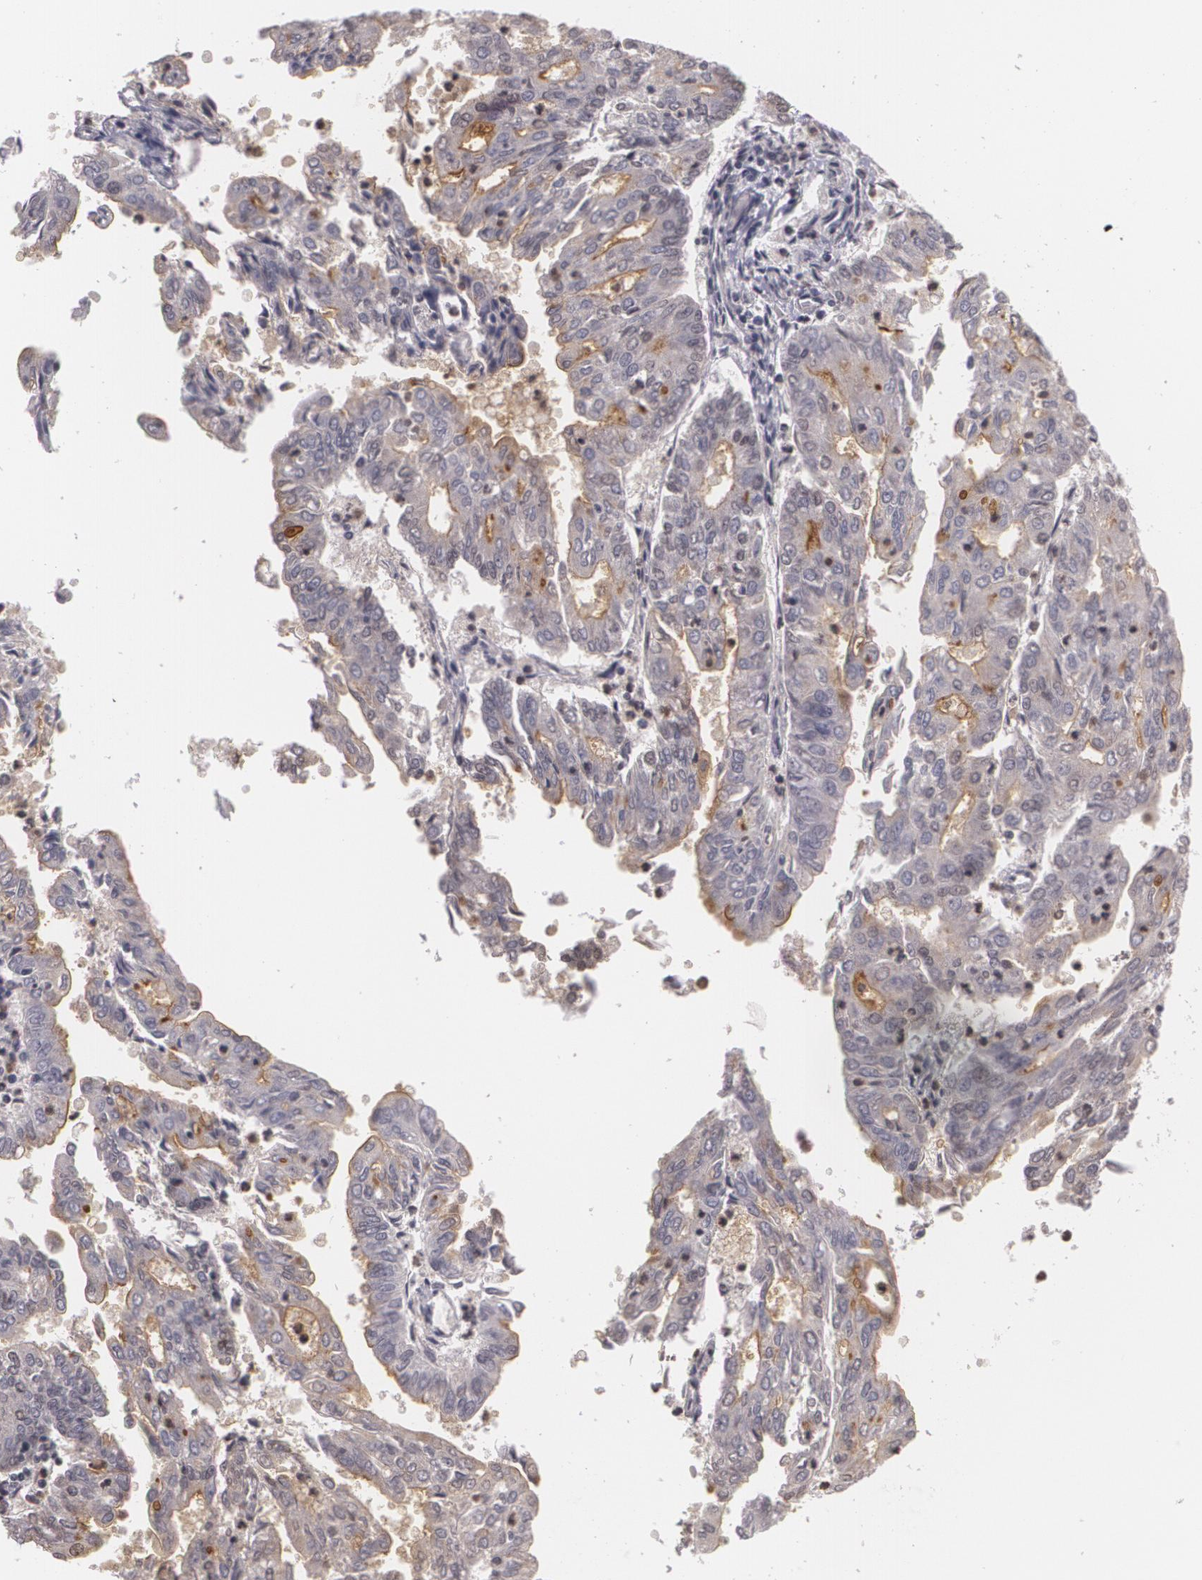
{"staining": {"intensity": "moderate", "quantity": "25%-75%", "location": "none"}, "tissue": "endometrial cancer", "cell_type": "Tumor cells", "image_type": "cancer", "snomed": [{"axis": "morphology", "description": "Adenocarcinoma, NOS"}, {"axis": "topography", "description": "Endometrium"}], "caption": "A micrograph of adenocarcinoma (endometrial) stained for a protein shows moderate None brown staining in tumor cells.", "gene": "MUC1", "patient": {"sex": "female", "age": 79}}